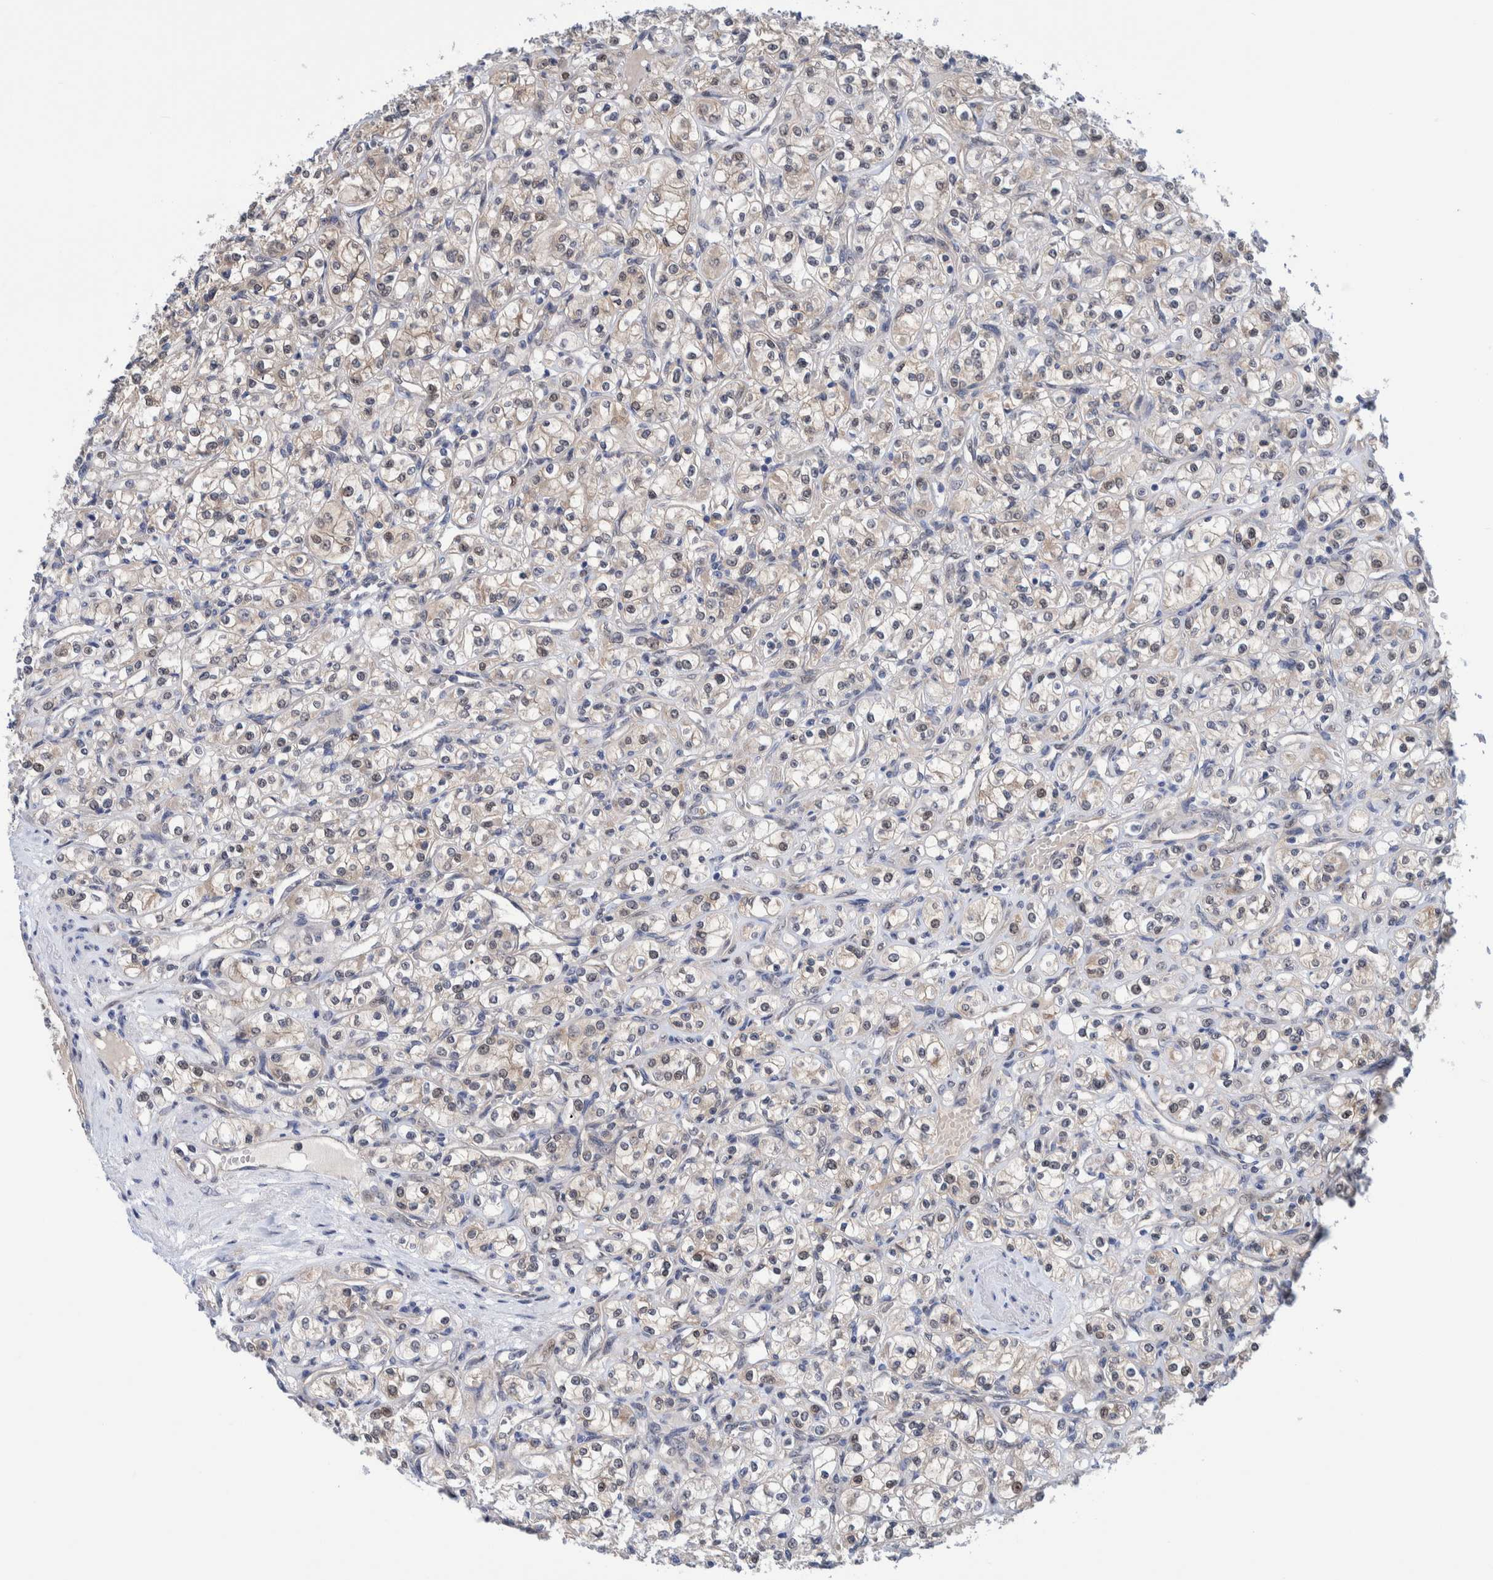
{"staining": {"intensity": "weak", "quantity": ">75%", "location": "nuclear"}, "tissue": "renal cancer", "cell_type": "Tumor cells", "image_type": "cancer", "snomed": [{"axis": "morphology", "description": "Adenocarcinoma, NOS"}, {"axis": "topography", "description": "Kidney"}], "caption": "Human renal cancer (adenocarcinoma) stained for a protein (brown) shows weak nuclear positive positivity in about >75% of tumor cells.", "gene": "PFAS", "patient": {"sex": "male", "age": 77}}